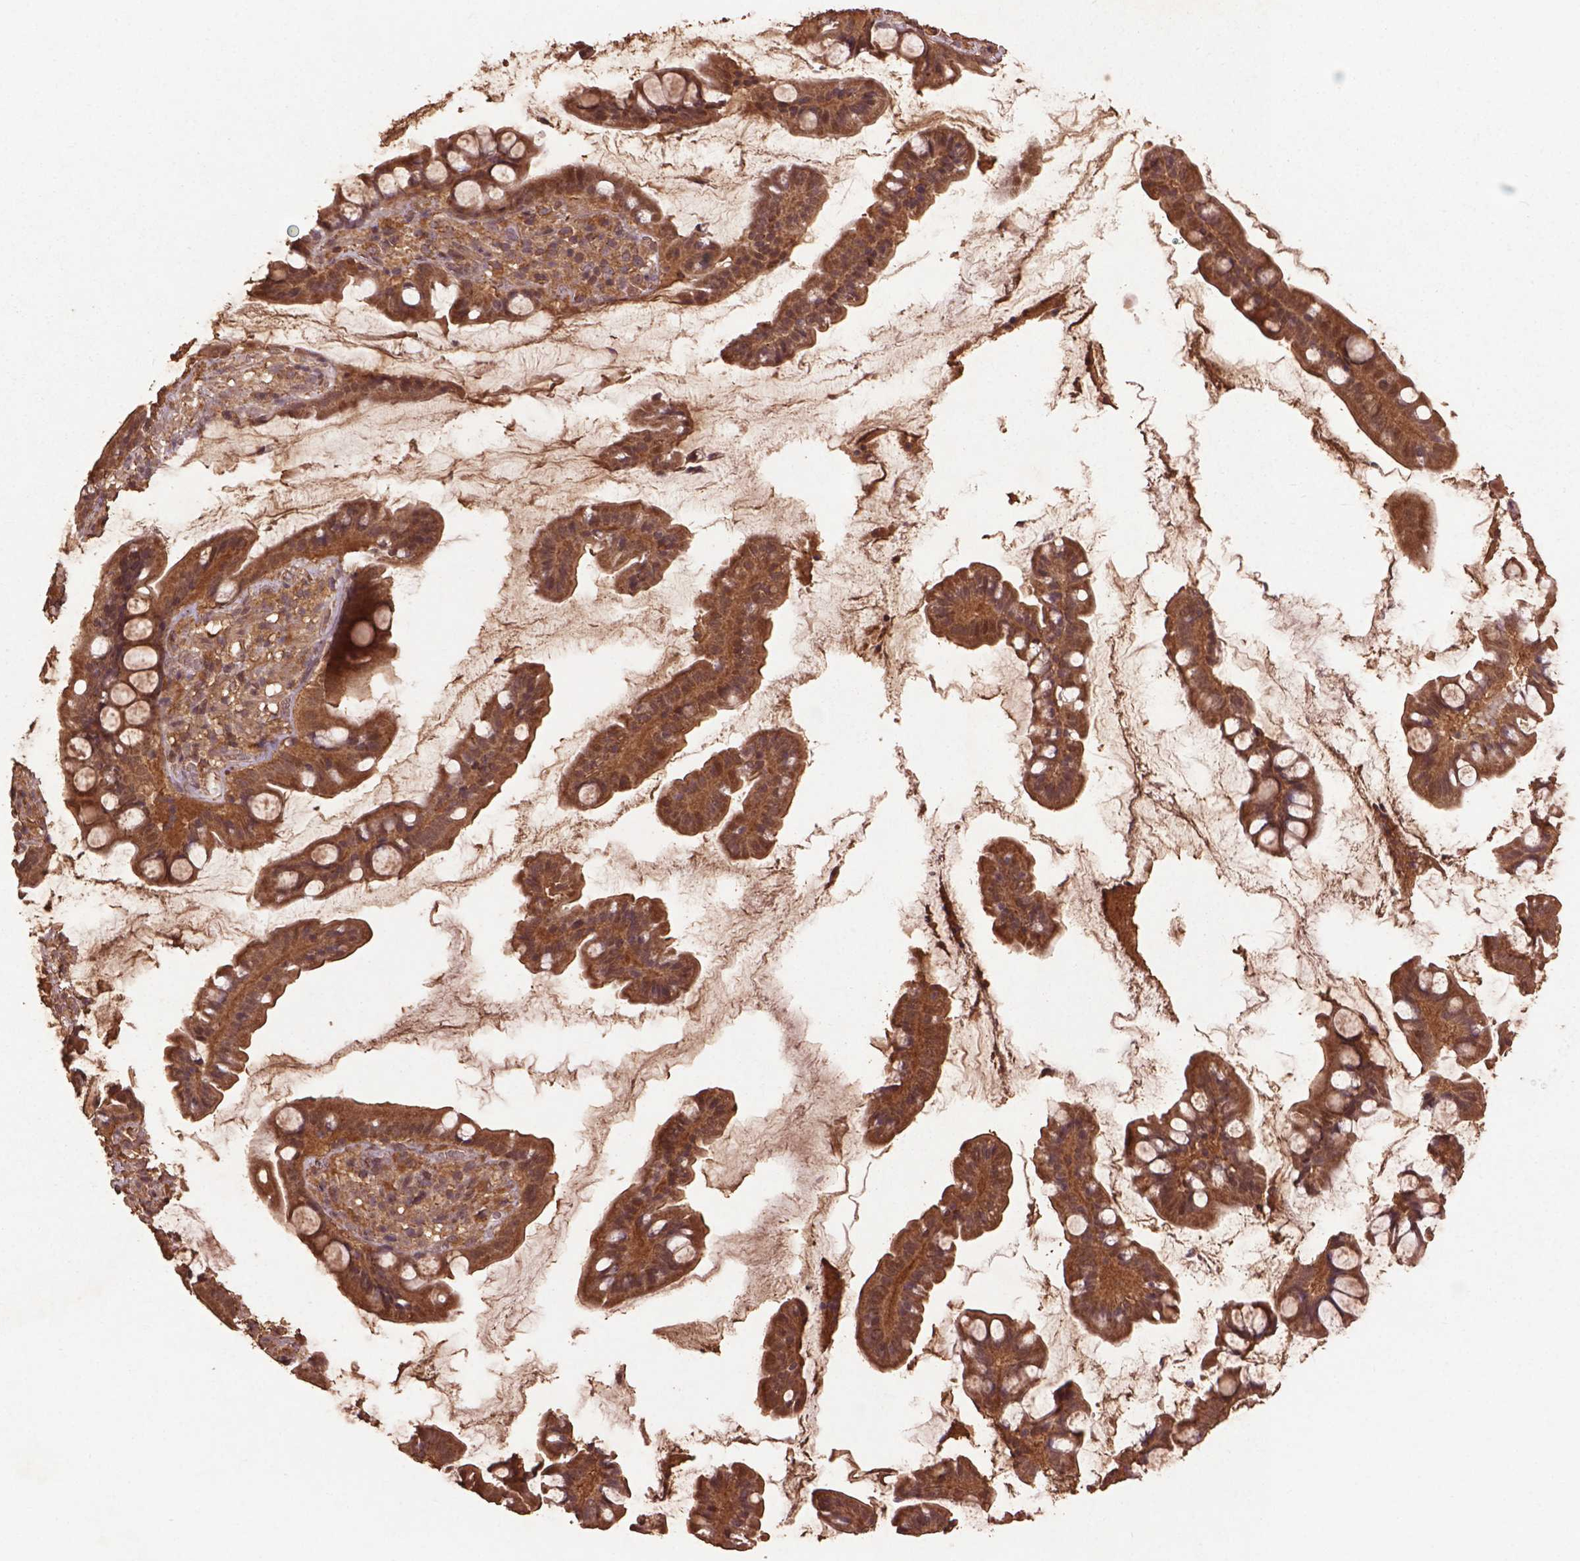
{"staining": {"intensity": "moderate", "quantity": ">75%", "location": "cytoplasmic/membranous"}, "tissue": "small intestine", "cell_type": "Glandular cells", "image_type": "normal", "snomed": [{"axis": "morphology", "description": "Normal tissue, NOS"}, {"axis": "topography", "description": "Small intestine"}], "caption": "DAB immunohistochemical staining of unremarkable small intestine reveals moderate cytoplasmic/membranous protein positivity in about >75% of glandular cells.", "gene": "BABAM1", "patient": {"sex": "male", "age": 70}}